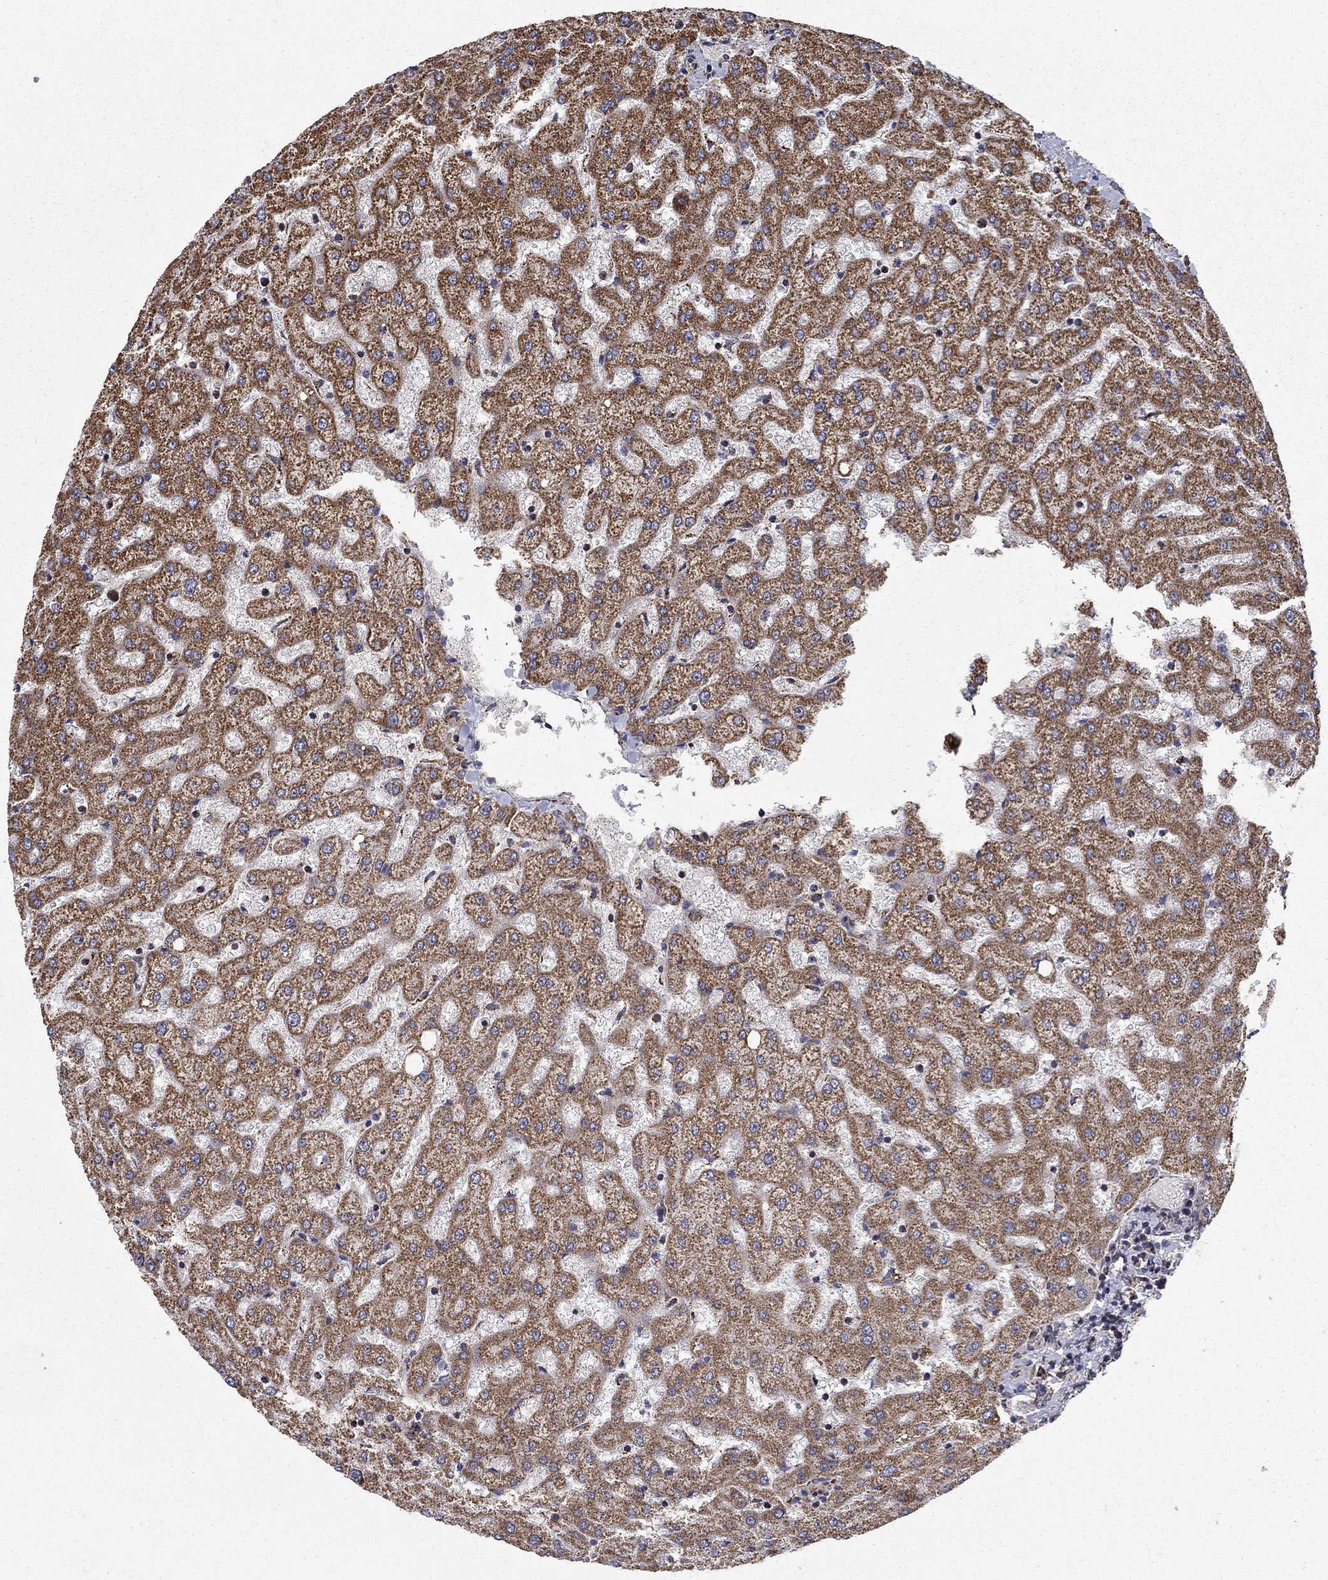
{"staining": {"intensity": "weak", "quantity": ">75%", "location": "cytoplasmic/membranous"}, "tissue": "liver", "cell_type": "Cholangiocytes", "image_type": "normal", "snomed": [{"axis": "morphology", "description": "Normal tissue, NOS"}, {"axis": "topography", "description": "Liver"}], "caption": "Protein expression analysis of normal liver exhibits weak cytoplasmic/membranous staining in about >75% of cholangiocytes.", "gene": "NDUFS8", "patient": {"sex": "female", "age": 50}}